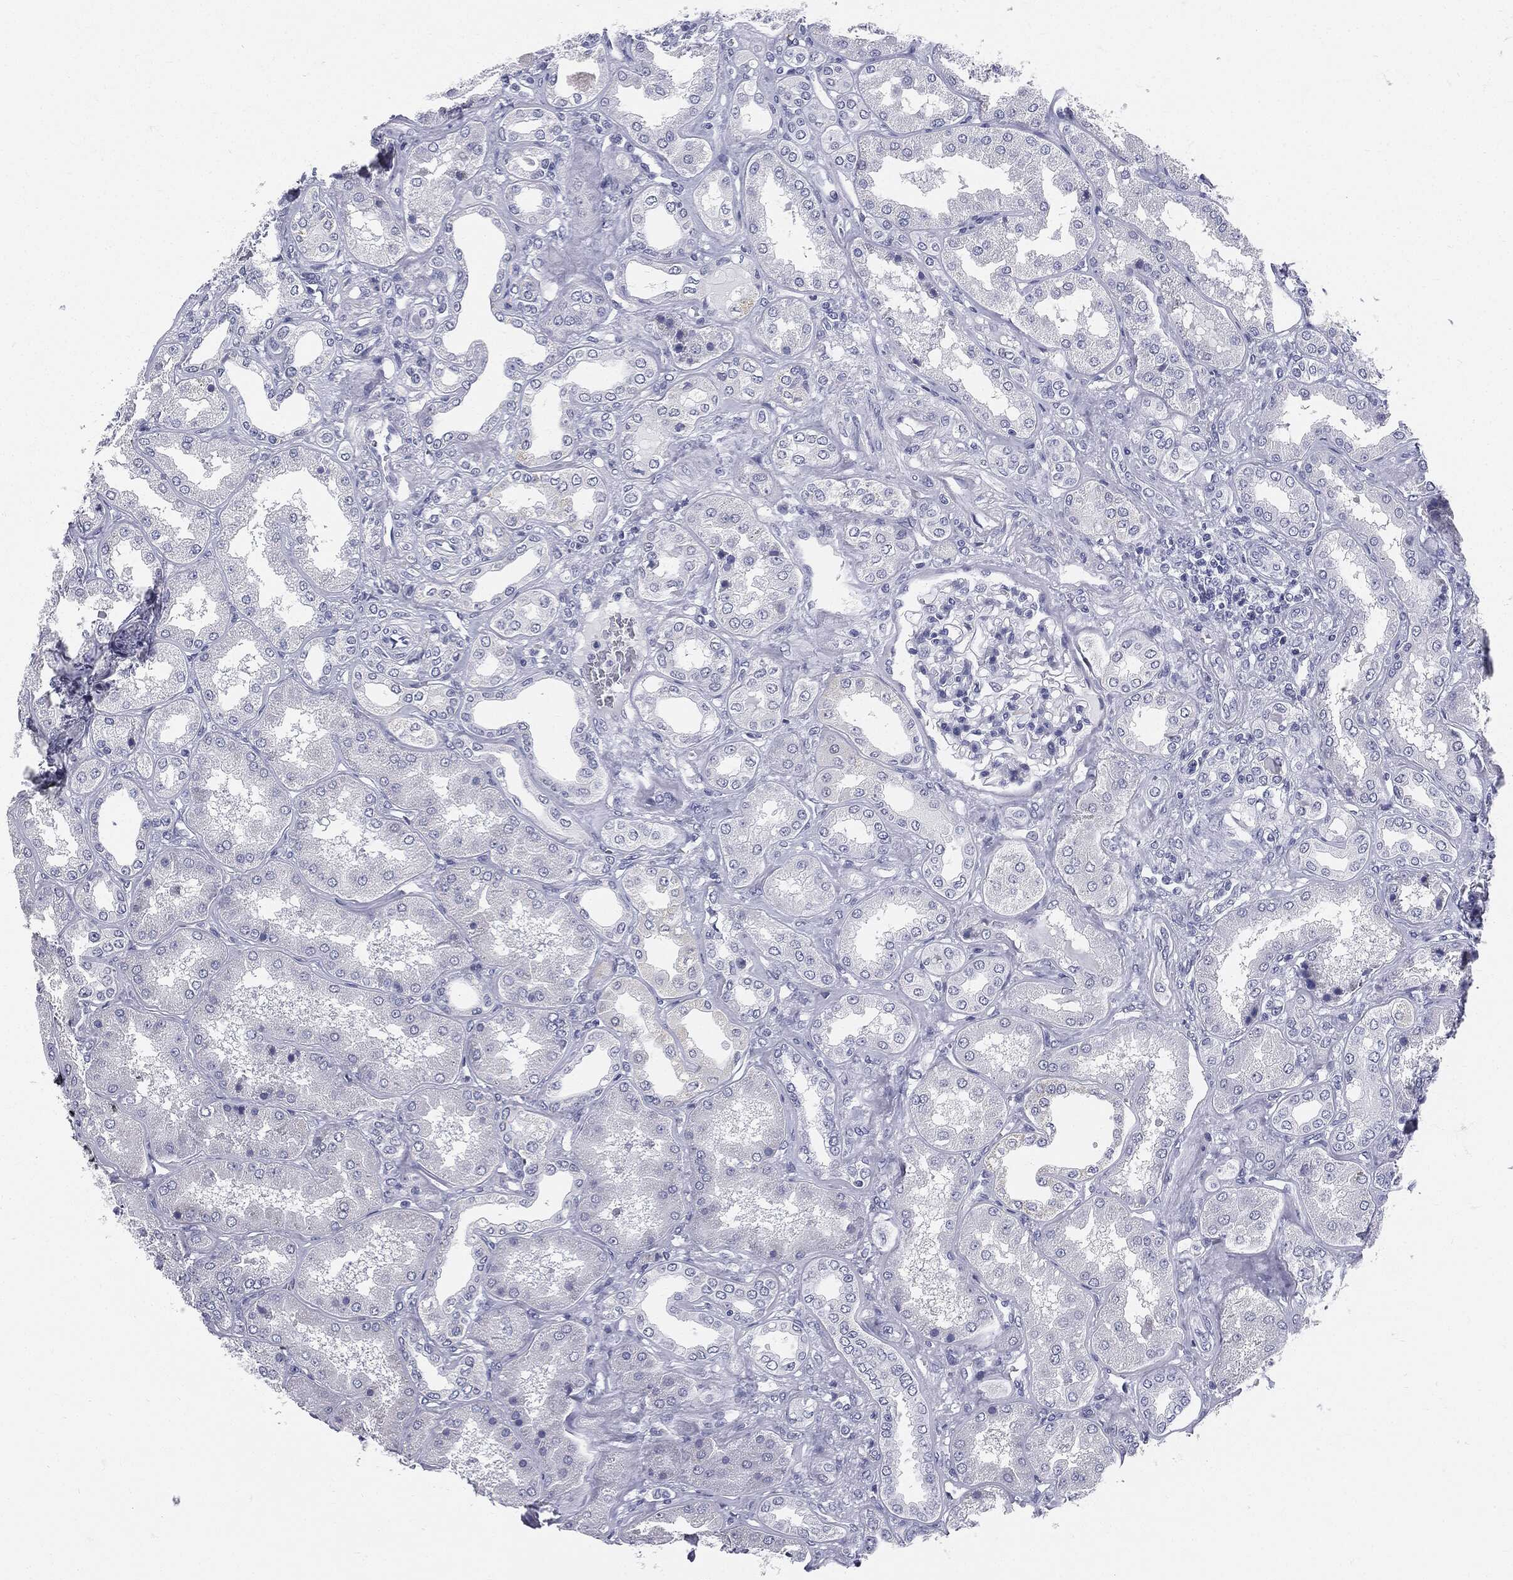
{"staining": {"intensity": "negative", "quantity": "none", "location": "none"}, "tissue": "kidney", "cell_type": "Cells in glomeruli", "image_type": "normal", "snomed": [{"axis": "morphology", "description": "Normal tissue, NOS"}, {"axis": "topography", "description": "Kidney"}], "caption": "Immunohistochemical staining of unremarkable kidney demonstrates no significant staining in cells in glomeruli. The staining is performed using DAB (3,3'-diaminobenzidine) brown chromogen with nuclei counter-stained in using hematoxylin.", "gene": "MLLT10", "patient": {"sex": "female", "age": 56}}